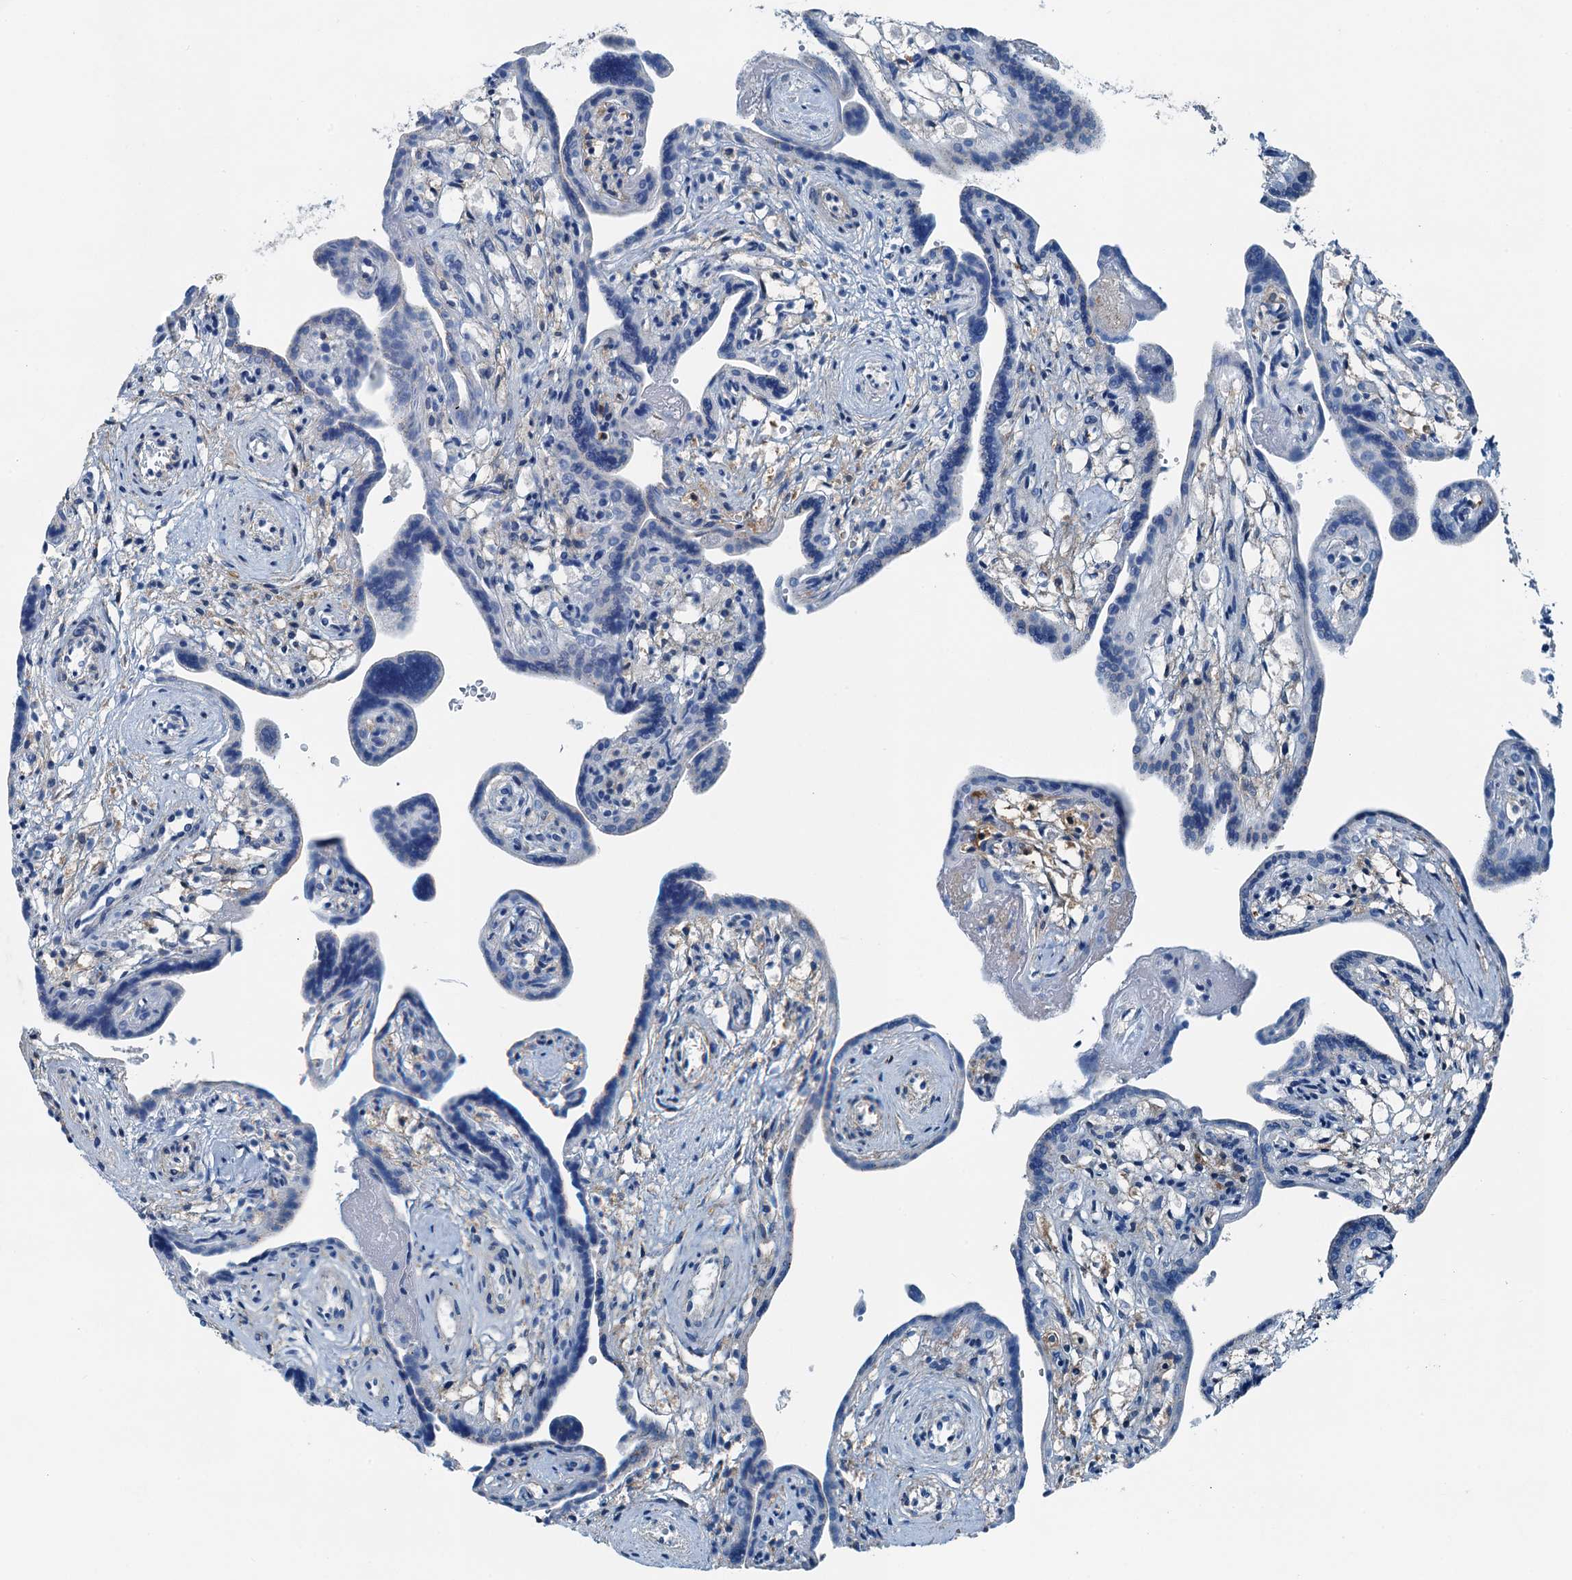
{"staining": {"intensity": "negative", "quantity": "none", "location": "none"}, "tissue": "placenta", "cell_type": "Trophoblastic cells", "image_type": "normal", "snomed": [{"axis": "morphology", "description": "Normal tissue, NOS"}, {"axis": "topography", "description": "Placenta"}], "caption": "An immunohistochemistry micrograph of normal placenta is shown. There is no staining in trophoblastic cells of placenta. Nuclei are stained in blue.", "gene": "RAB3IL1", "patient": {"sex": "female", "age": 37}}